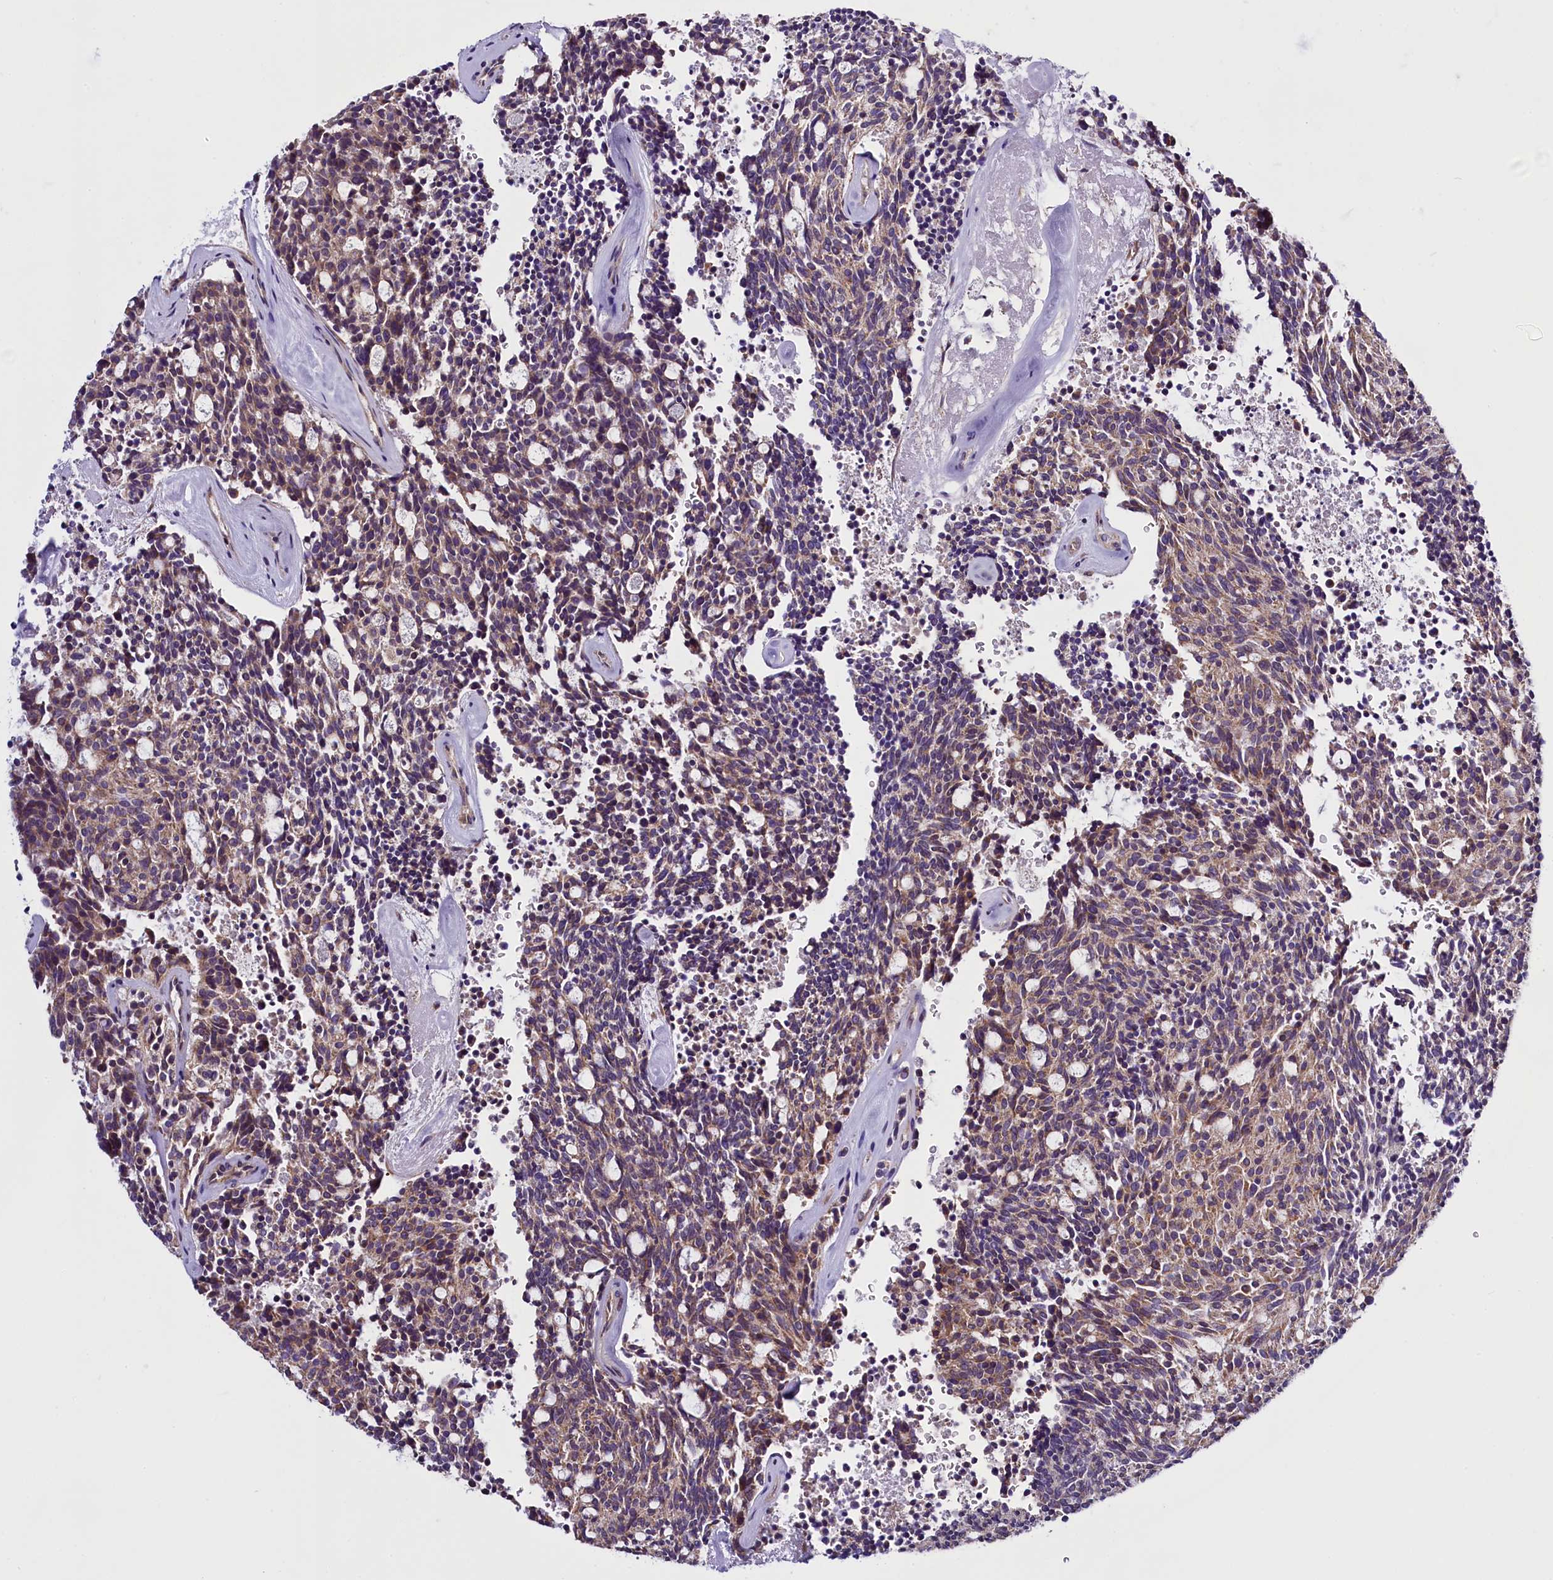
{"staining": {"intensity": "weak", "quantity": ">75%", "location": "cytoplasmic/membranous"}, "tissue": "carcinoid", "cell_type": "Tumor cells", "image_type": "cancer", "snomed": [{"axis": "morphology", "description": "Carcinoid, malignant, NOS"}, {"axis": "topography", "description": "Pancreas"}], "caption": "DAB (3,3'-diaminobenzidine) immunohistochemical staining of human carcinoid demonstrates weak cytoplasmic/membranous protein positivity in approximately >75% of tumor cells.", "gene": "UACA", "patient": {"sex": "female", "age": 54}}